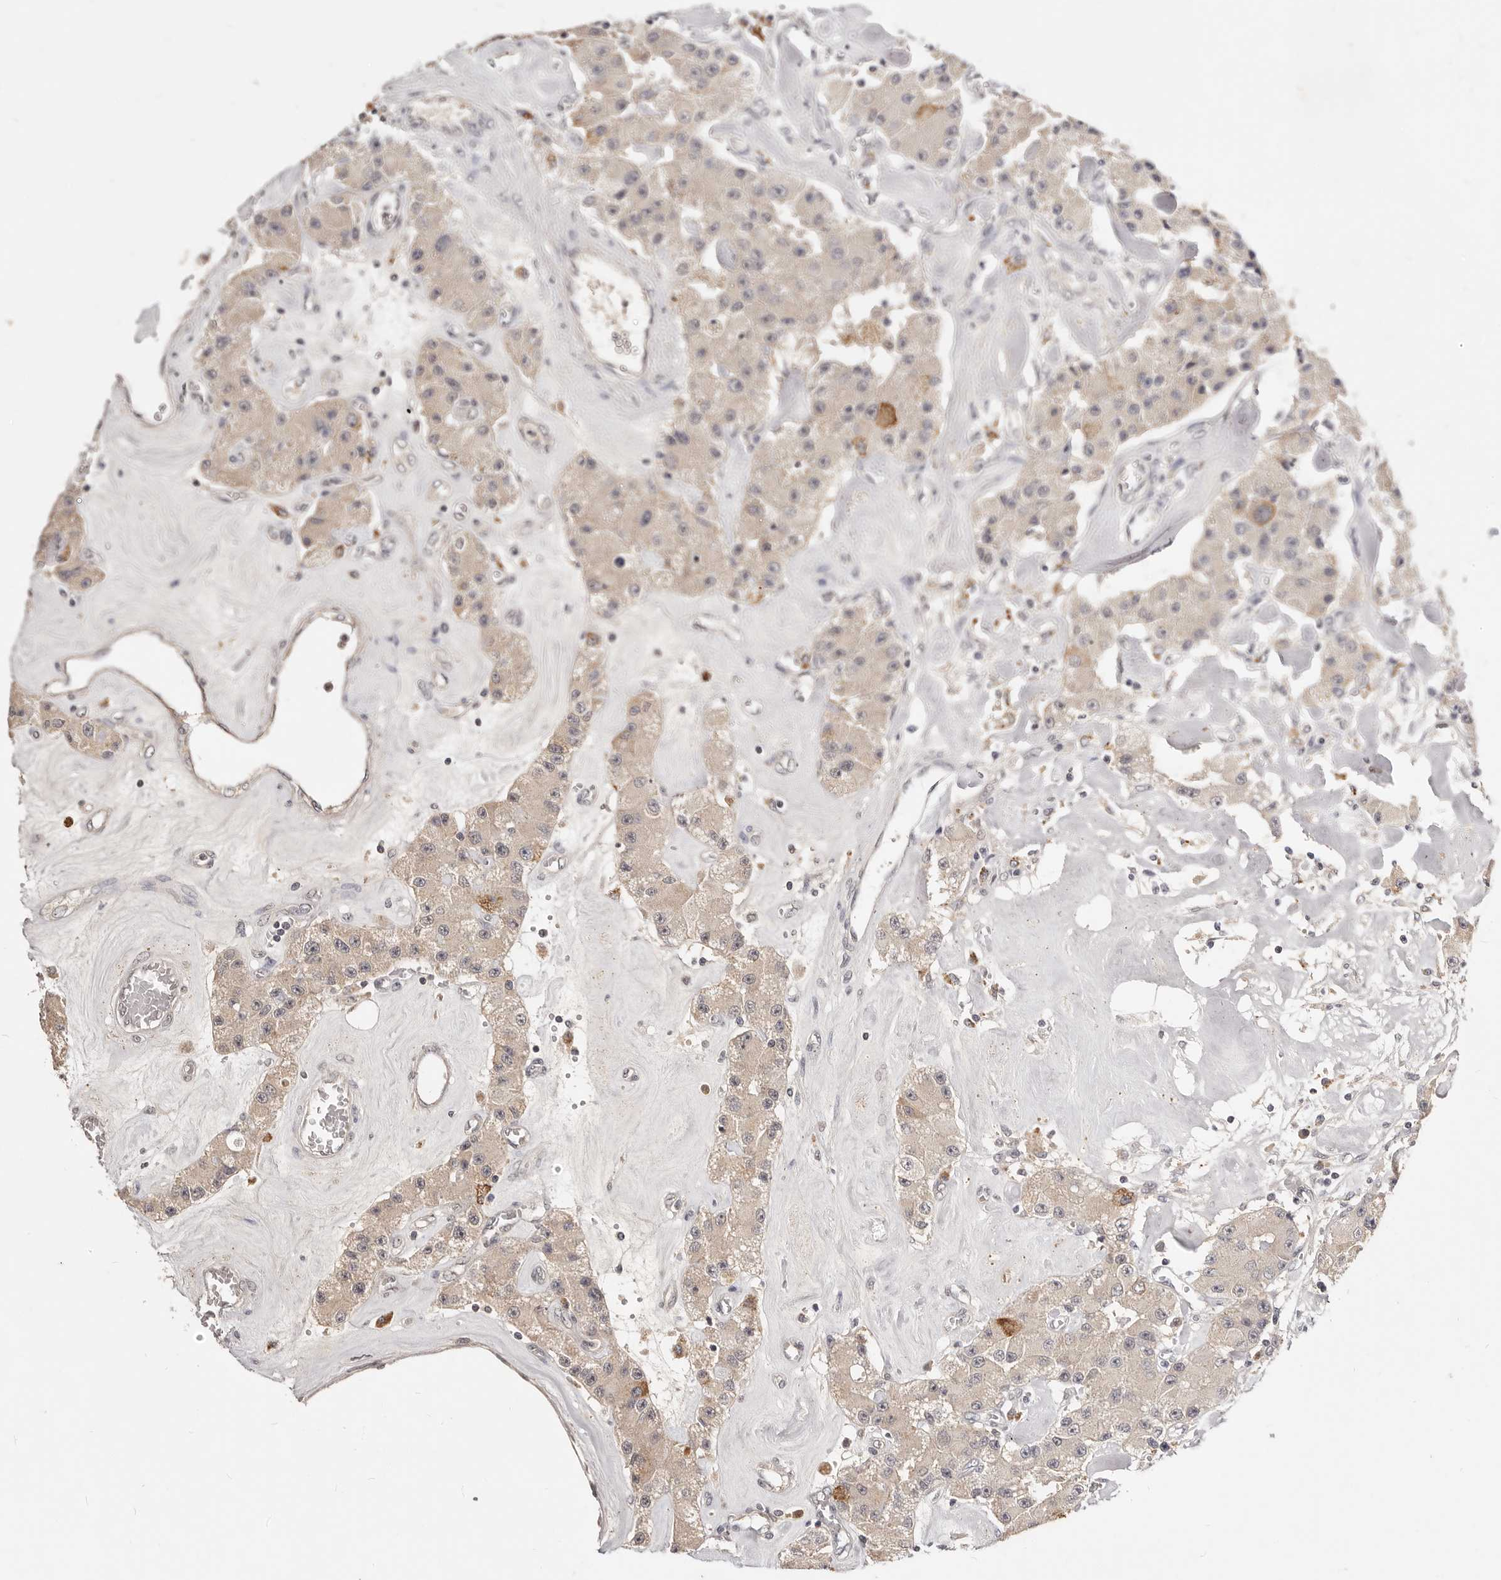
{"staining": {"intensity": "weak", "quantity": ">75%", "location": "cytoplasmic/membranous"}, "tissue": "carcinoid", "cell_type": "Tumor cells", "image_type": "cancer", "snomed": [{"axis": "morphology", "description": "Carcinoid, malignant, NOS"}, {"axis": "topography", "description": "Pancreas"}], "caption": "High-magnification brightfield microscopy of carcinoid (malignant) stained with DAB (brown) and counterstained with hematoxylin (blue). tumor cells exhibit weak cytoplasmic/membranous expression is appreciated in about>75% of cells. (DAB (3,3'-diaminobenzidine) IHC with brightfield microscopy, high magnification).", "gene": "TSPAN13", "patient": {"sex": "male", "age": 41}}